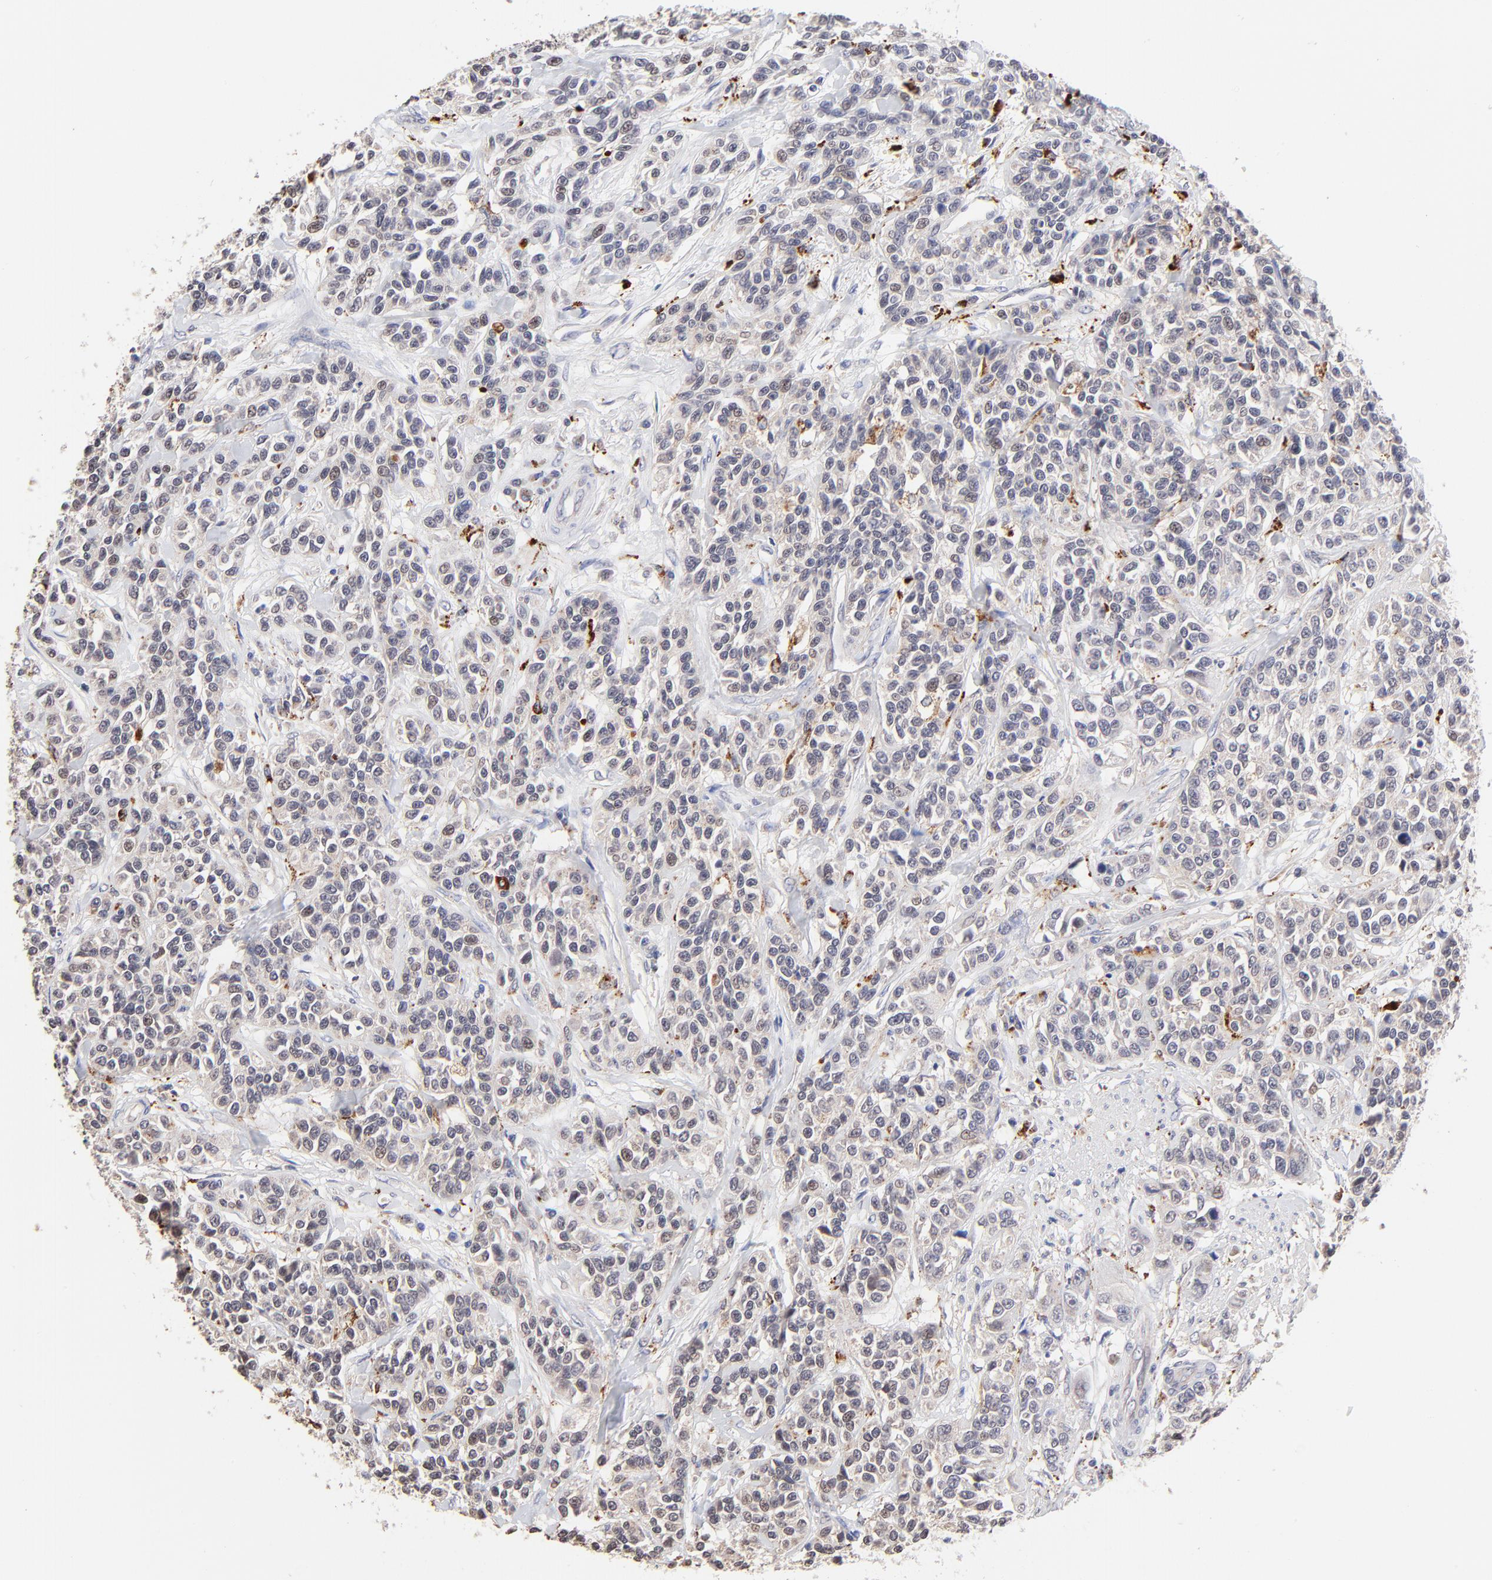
{"staining": {"intensity": "negative", "quantity": "none", "location": "none"}, "tissue": "urothelial cancer", "cell_type": "Tumor cells", "image_type": "cancer", "snomed": [{"axis": "morphology", "description": "Urothelial carcinoma, High grade"}, {"axis": "topography", "description": "Urinary bladder"}], "caption": "Immunohistochemical staining of human high-grade urothelial carcinoma shows no significant positivity in tumor cells. (DAB (3,3'-diaminobenzidine) immunohistochemistry (IHC), high magnification).", "gene": "PDE4B", "patient": {"sex": "female", "age": 81}}